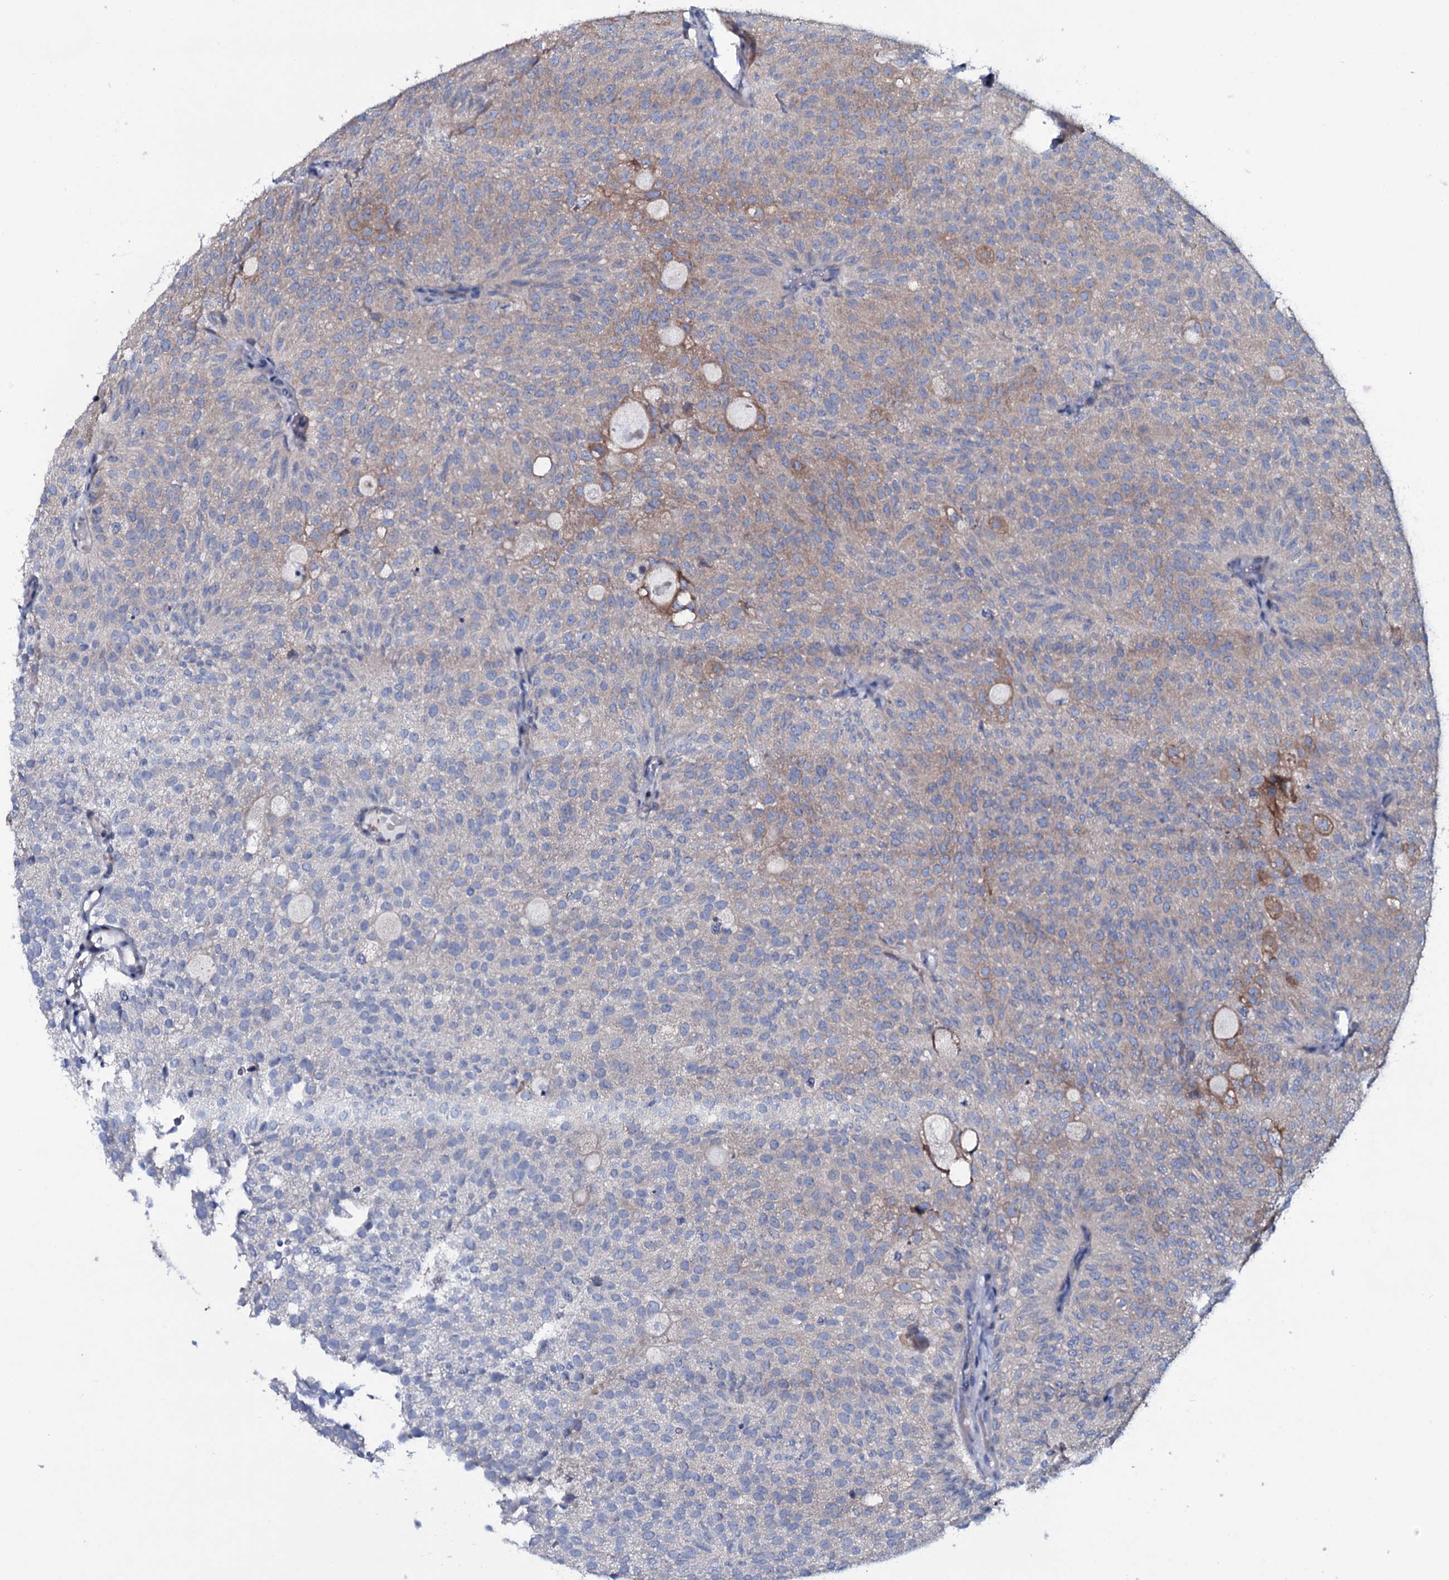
{"staining": {"intensity": "weak", "quantity": "25%-75%", "location": "cytoplasmic/membranous"}, "tissue": "urothelial cancer", "cell_type": "Tumor cells", "image_type": "cancer", "snomed": [{"axis": "morphology", "description": "Urothelial carcinoma, Low grade"}, {"axis": "topography", "description": "Urinary bladder"}], "caption": "A photomicrograph of urothelial cancer stained for a protein exhibits weak cytoplasmic/membranous brown staining in tumor cells.", "gene": "TPGS2", "patient": {"sex": "male", "age": 78}}